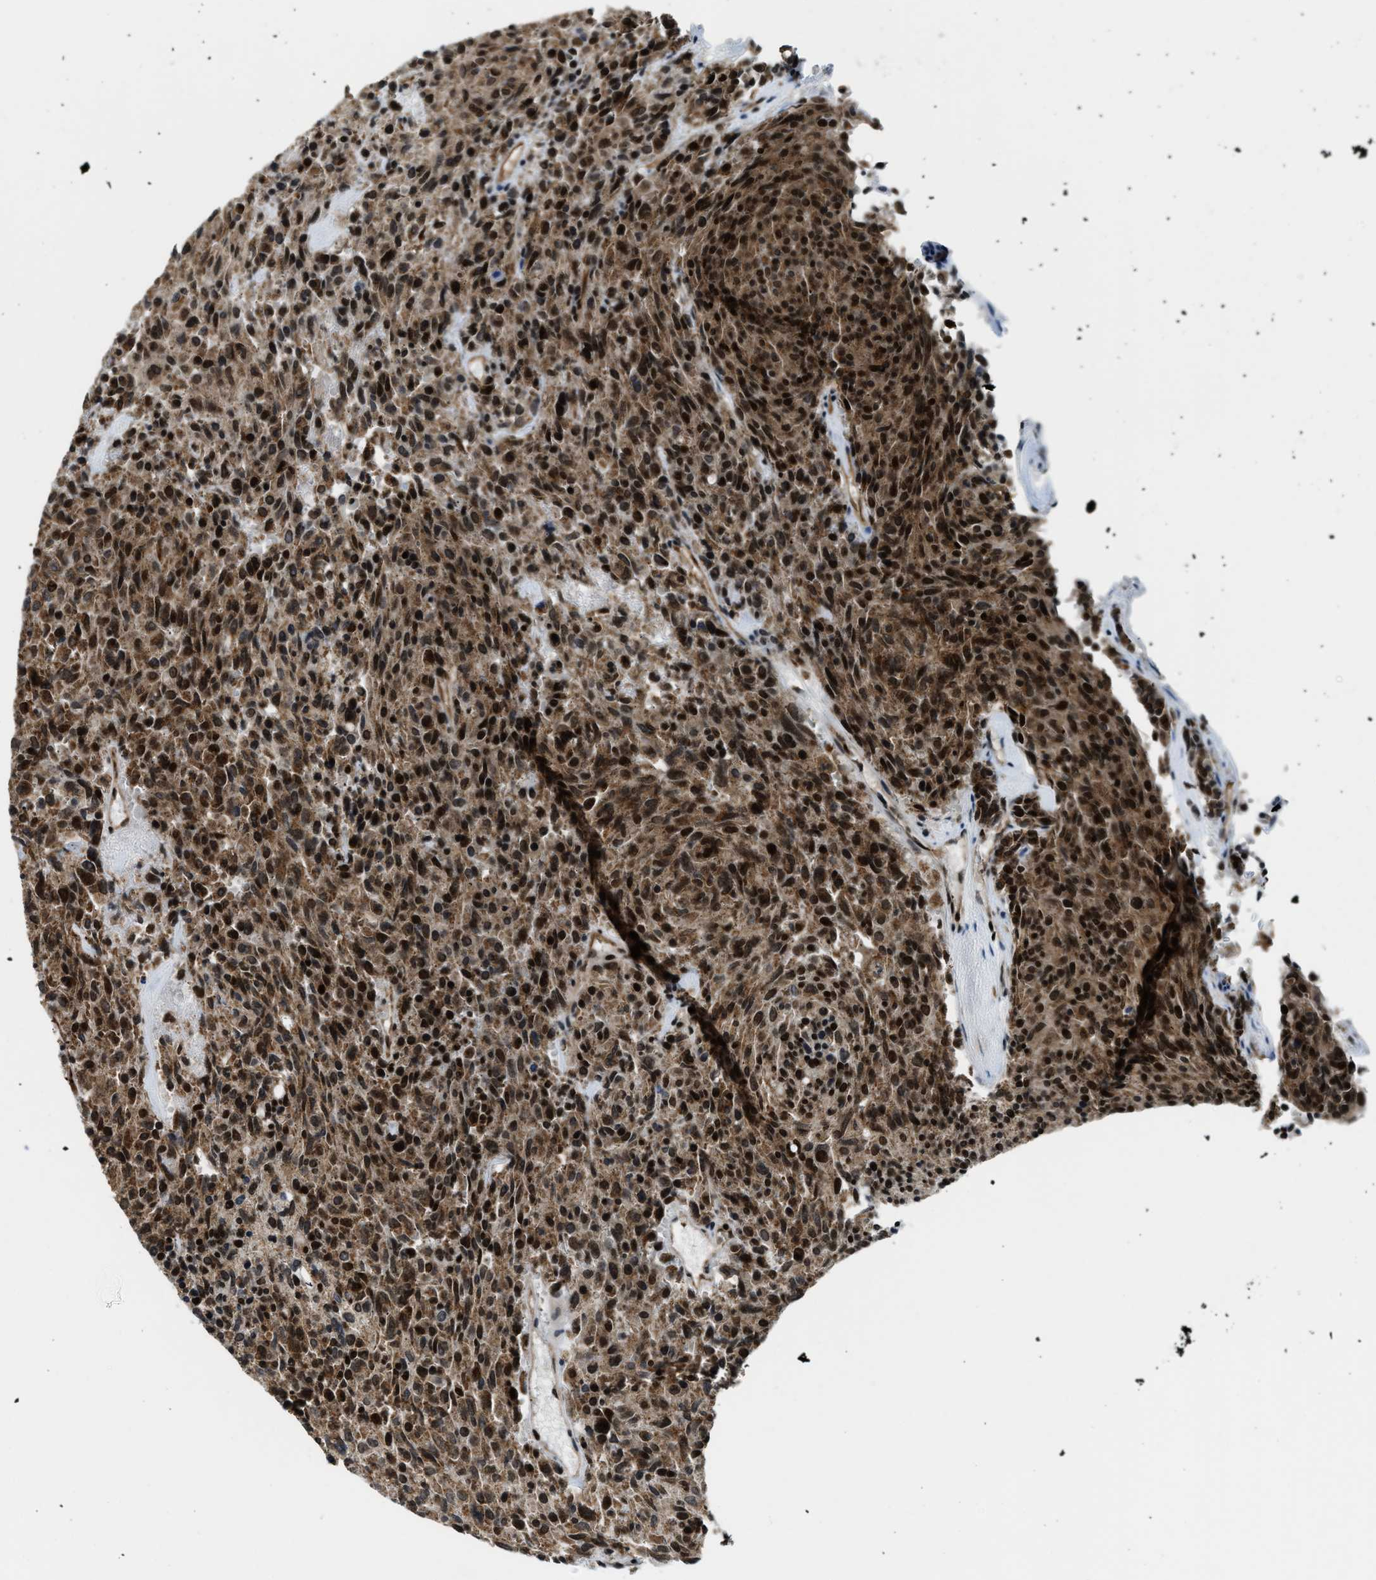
{"staining": {"intensity": "strong", "quantity": ">75%", "location": "cytoplasmic/membranous,nuclear"}, "tissue": "carcinoid", "cell_type": "Tumor cells", "image_type": "cancer", "snomed": [{"axis": "morphology", "description": "Carcinoid, malignant, NOS"}, {"axis": "topography", "description": "Pancreas"}], "caption": "Protein analysis of carcinoid (malignant) tissue exhibits strong cytoplasmic/membranous and nuclear expression in about >75% of tumor cells. The staining was performed using DAB (3,3'-diaminobenzidine) to visualize the protein expression in brown, while the nuclei were stained in blue with hematoxylin (Magnification: 20x).", "gene": "GABPB1", "patient": {"sex": "female", "age": 54}}